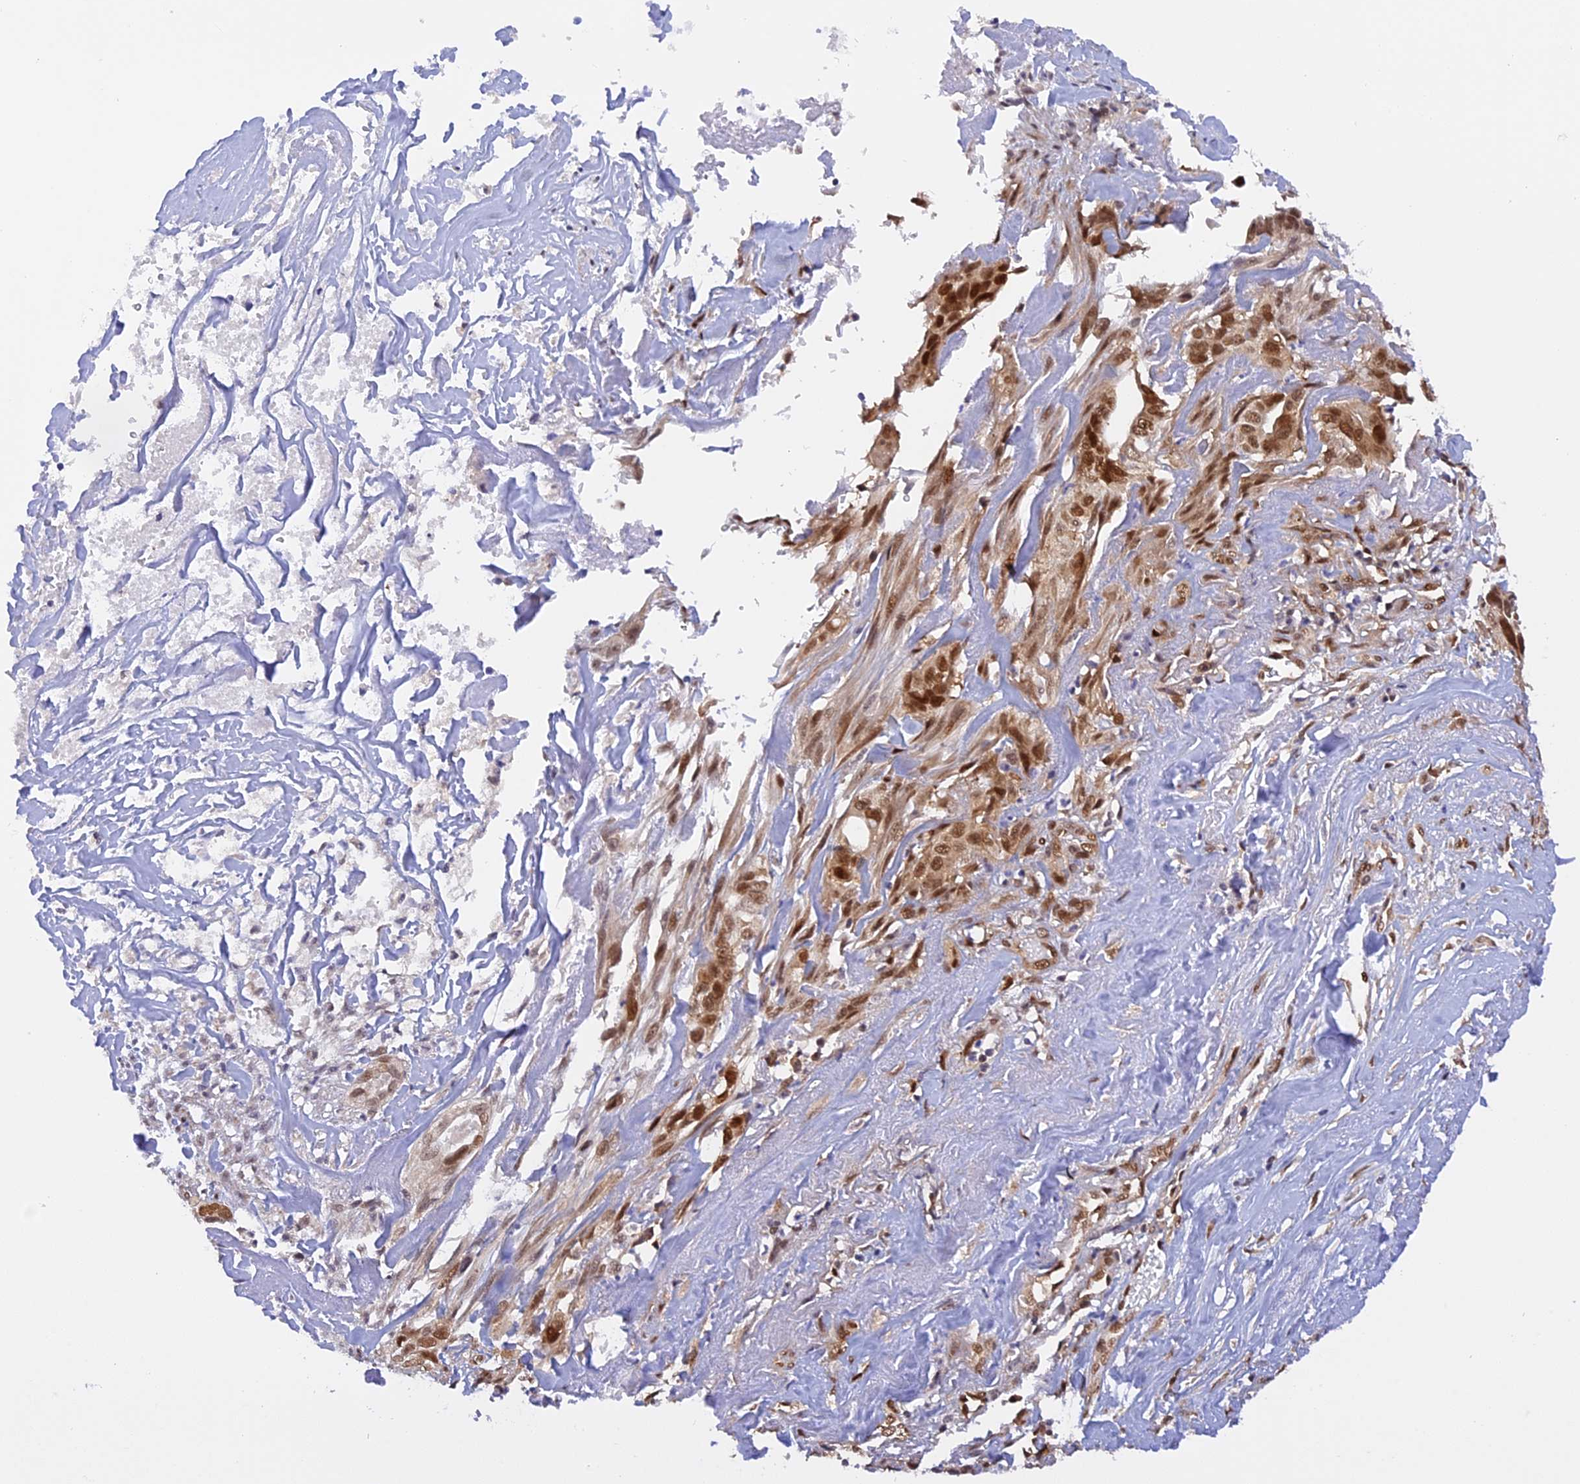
{"staining": {"intensity": "moderate", "quantity": ">75%", "location": "nuclear"}, "tissue": "liver cancer", "cell_type": "Tumor cells", "image_type": "cancer", "snomed": [{"axis": "morphology", "description": "Cholangiocarcinoma"}, {"axis": "topography", "description": "Liver"}], "caption": "This photomicrograph reveals liver cholangiocarcinoma stained with immunohistochemistry to label a protein in brown. The nuclear of tumor cells show moderate positivity for the protein. Nuclei are counter-stained blue.", "gene": "ZNF428", "patient": {"sex": "female", "age": 79}}